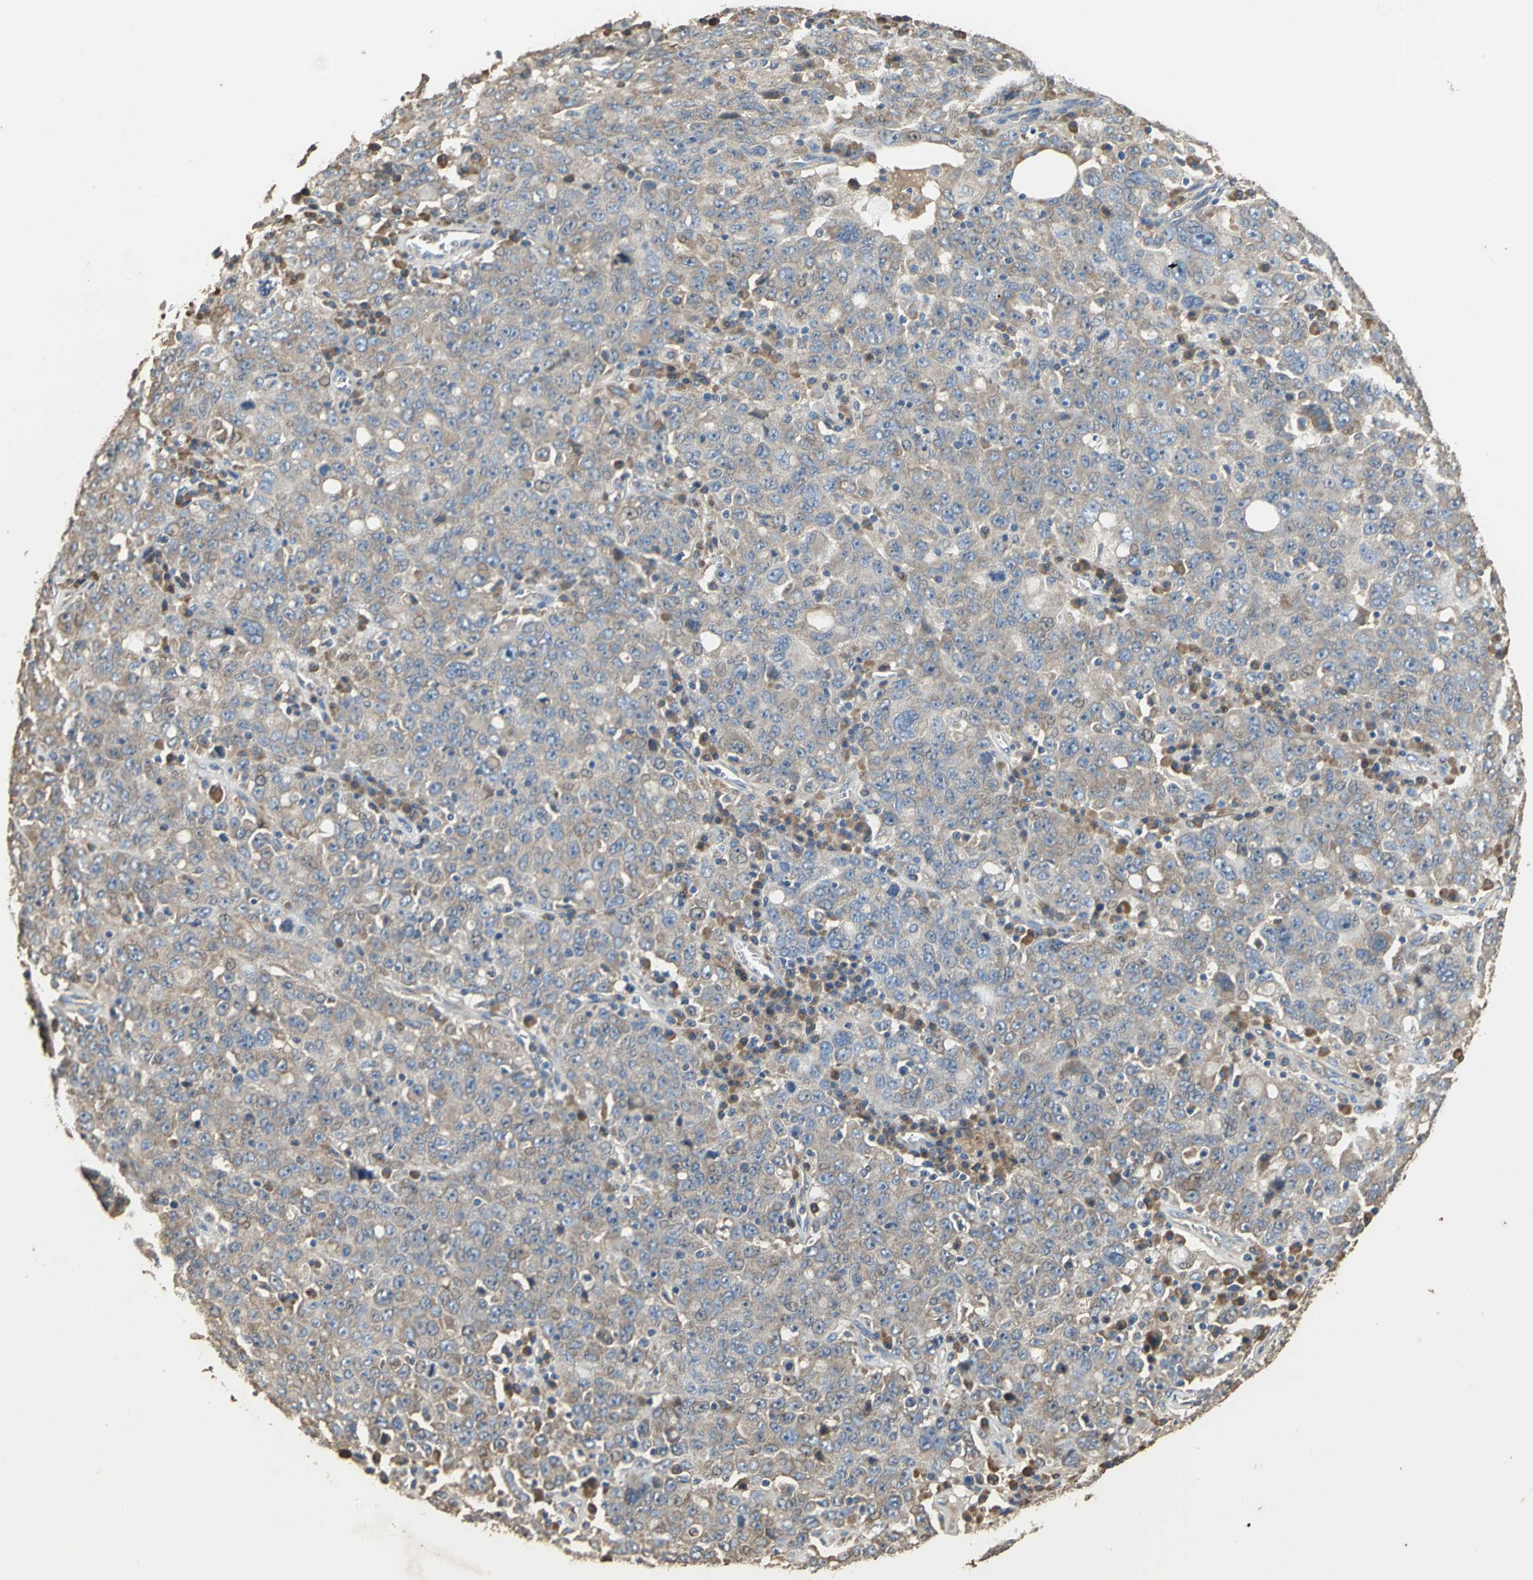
{"staining": {"intensity": "weak", "quantity": "25%-75%", "location": "cytoplasmic/membranous"}, "tissue": "ovarian cancer", "cell_type": "Tumor cells", "image_type": "cancer", "snomed": [{"axis": "morphology", "description": "Carcinoma, endometroid"}, {"axis": "topography", "description": "Ovary"}], "caption": "Tumor cells display weak cytoplasmic/membranous expression in approximately 25%-75% of cells in endometroid carcinoma (ovarian).", "gene": "ACSL4", "patient": {"sex": "female", "age": 62}}